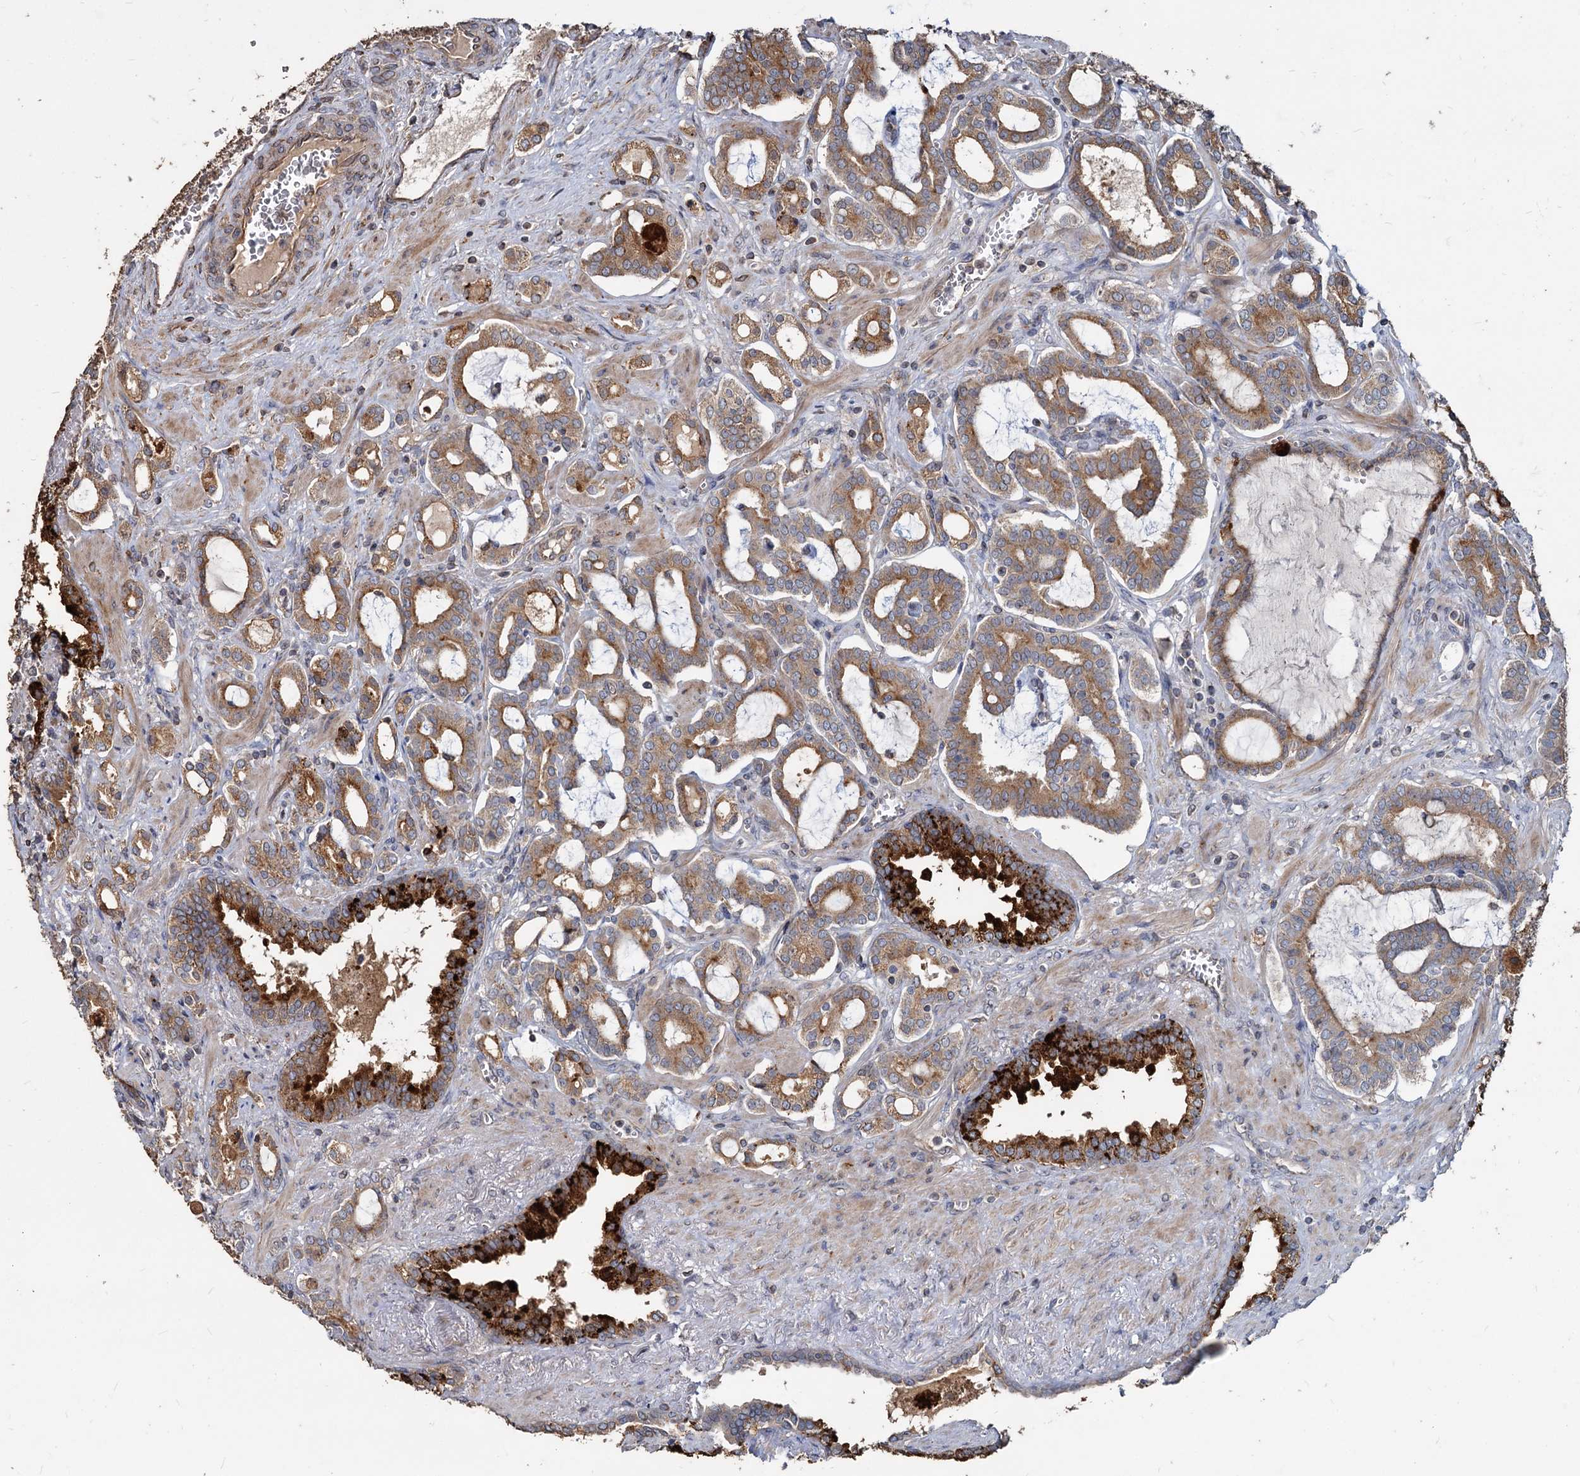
{"staining": {"intensity": "strong", "quantity": "25%-75%", "location": "cytoplasmic/membranous"}, "tissue": "prostate cancer", "cell_type": "Tumor cells", "image_type": "cancer", "snomed": [{"axis": "morphology", "description": "Adenocarcinoma, High grade"}, {"axis": "topography", "description": "Prostate and seminal vesicle, NOS"}], "caption": "Immunohistochemical staining of human high-grade adenocarcinoma (prostate) reveals strong cytoplasmic/membranous protein expression in about 25%-75% of tumor cells.", "gene": "DEPDC4", "patient": {"sex": "male", "age": 67}}